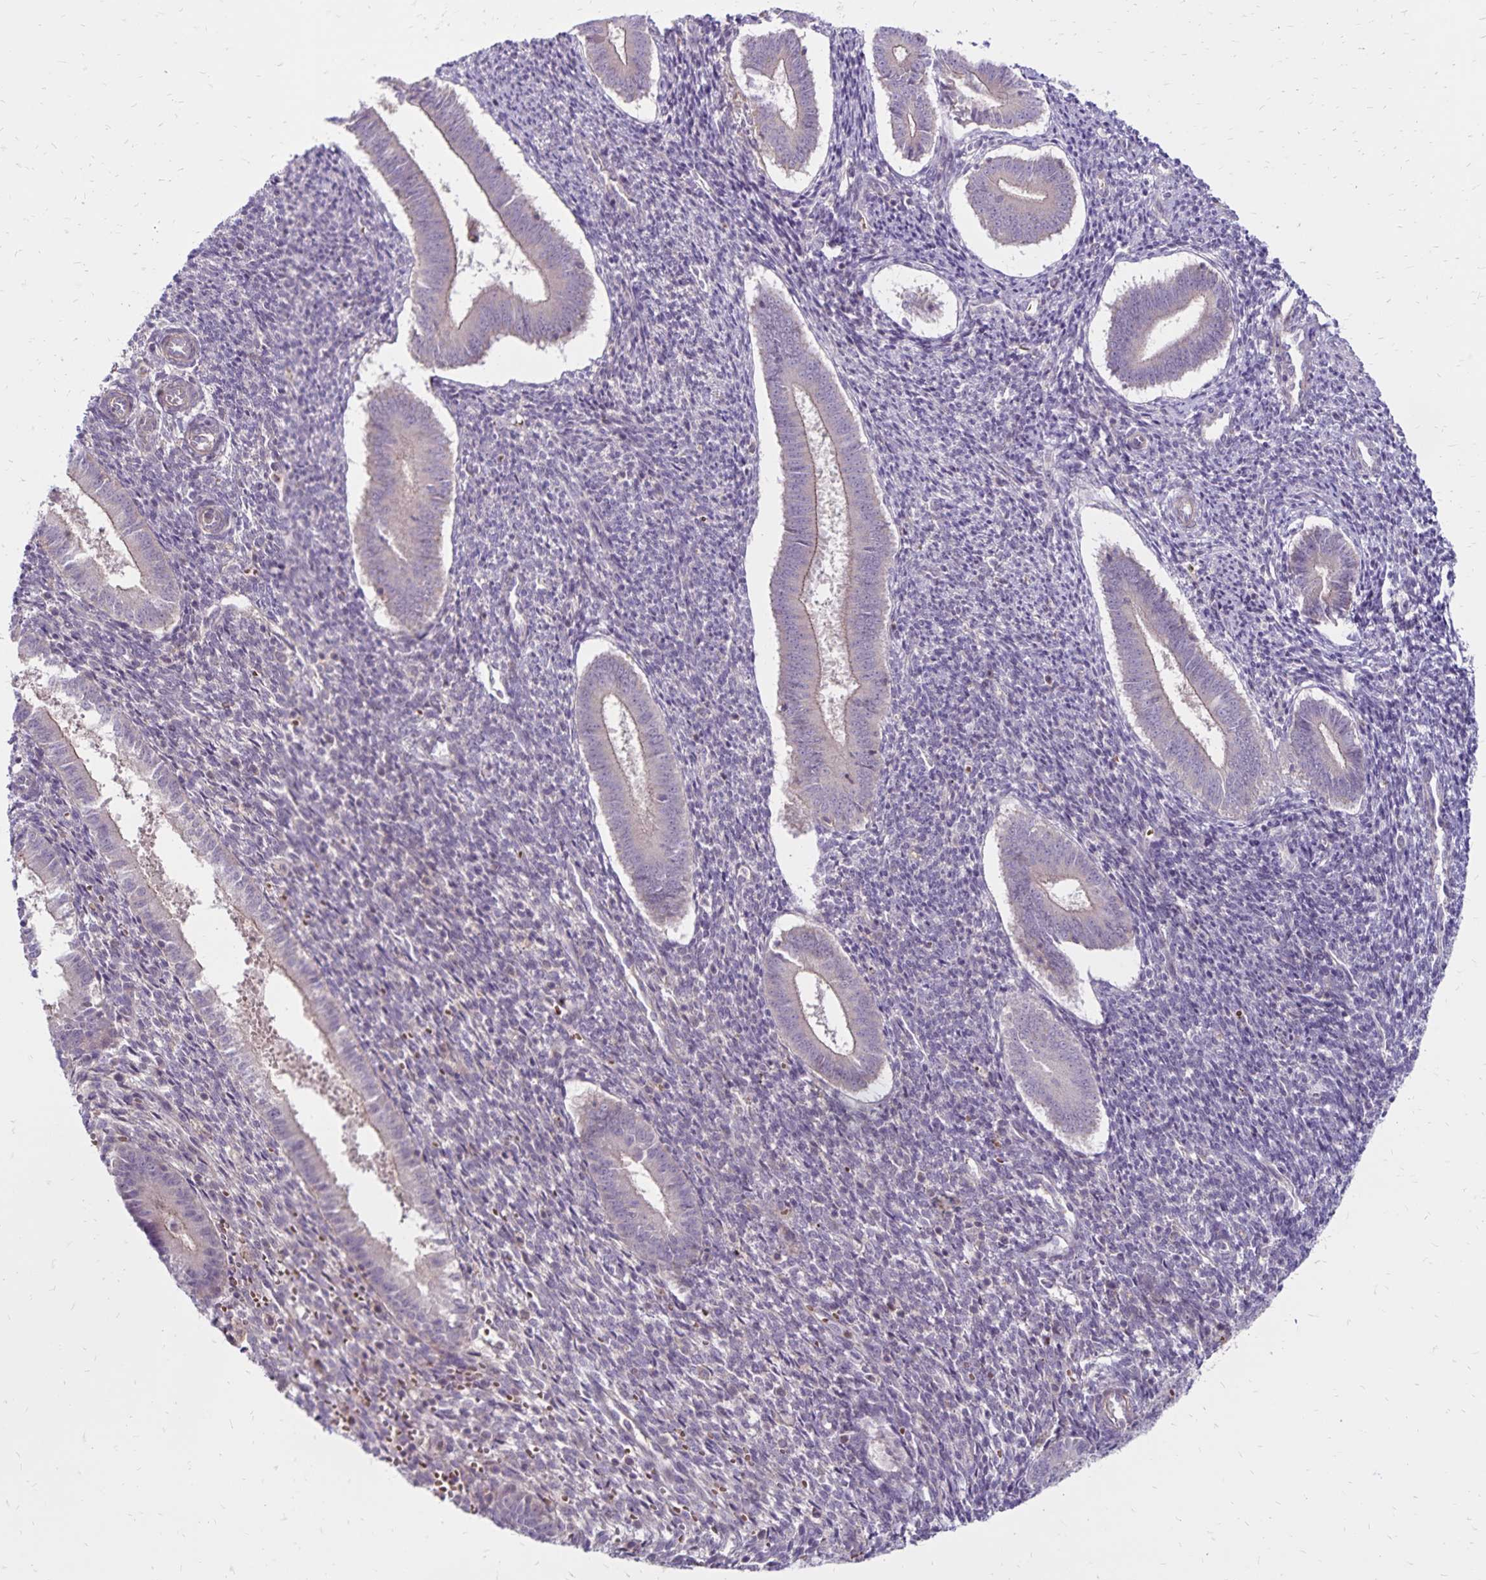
{"staining": {"intensity": "negative", "quantity": "none", "location": "none"}, "tissue": "endometrium", "cell_type": "Cells in endometrial stroma", "image_type": "normal", "snomed": [{"axis": "morphology", "description": "Normal tissue, NOS"}, {"axis": "topography", "description": "Endometrium"}], "caption": "Cells in endometrial stroma show no significant staining in benign endometrium.", "gene": "FSD1", "patient": {"sex": "female", "age": 25}}